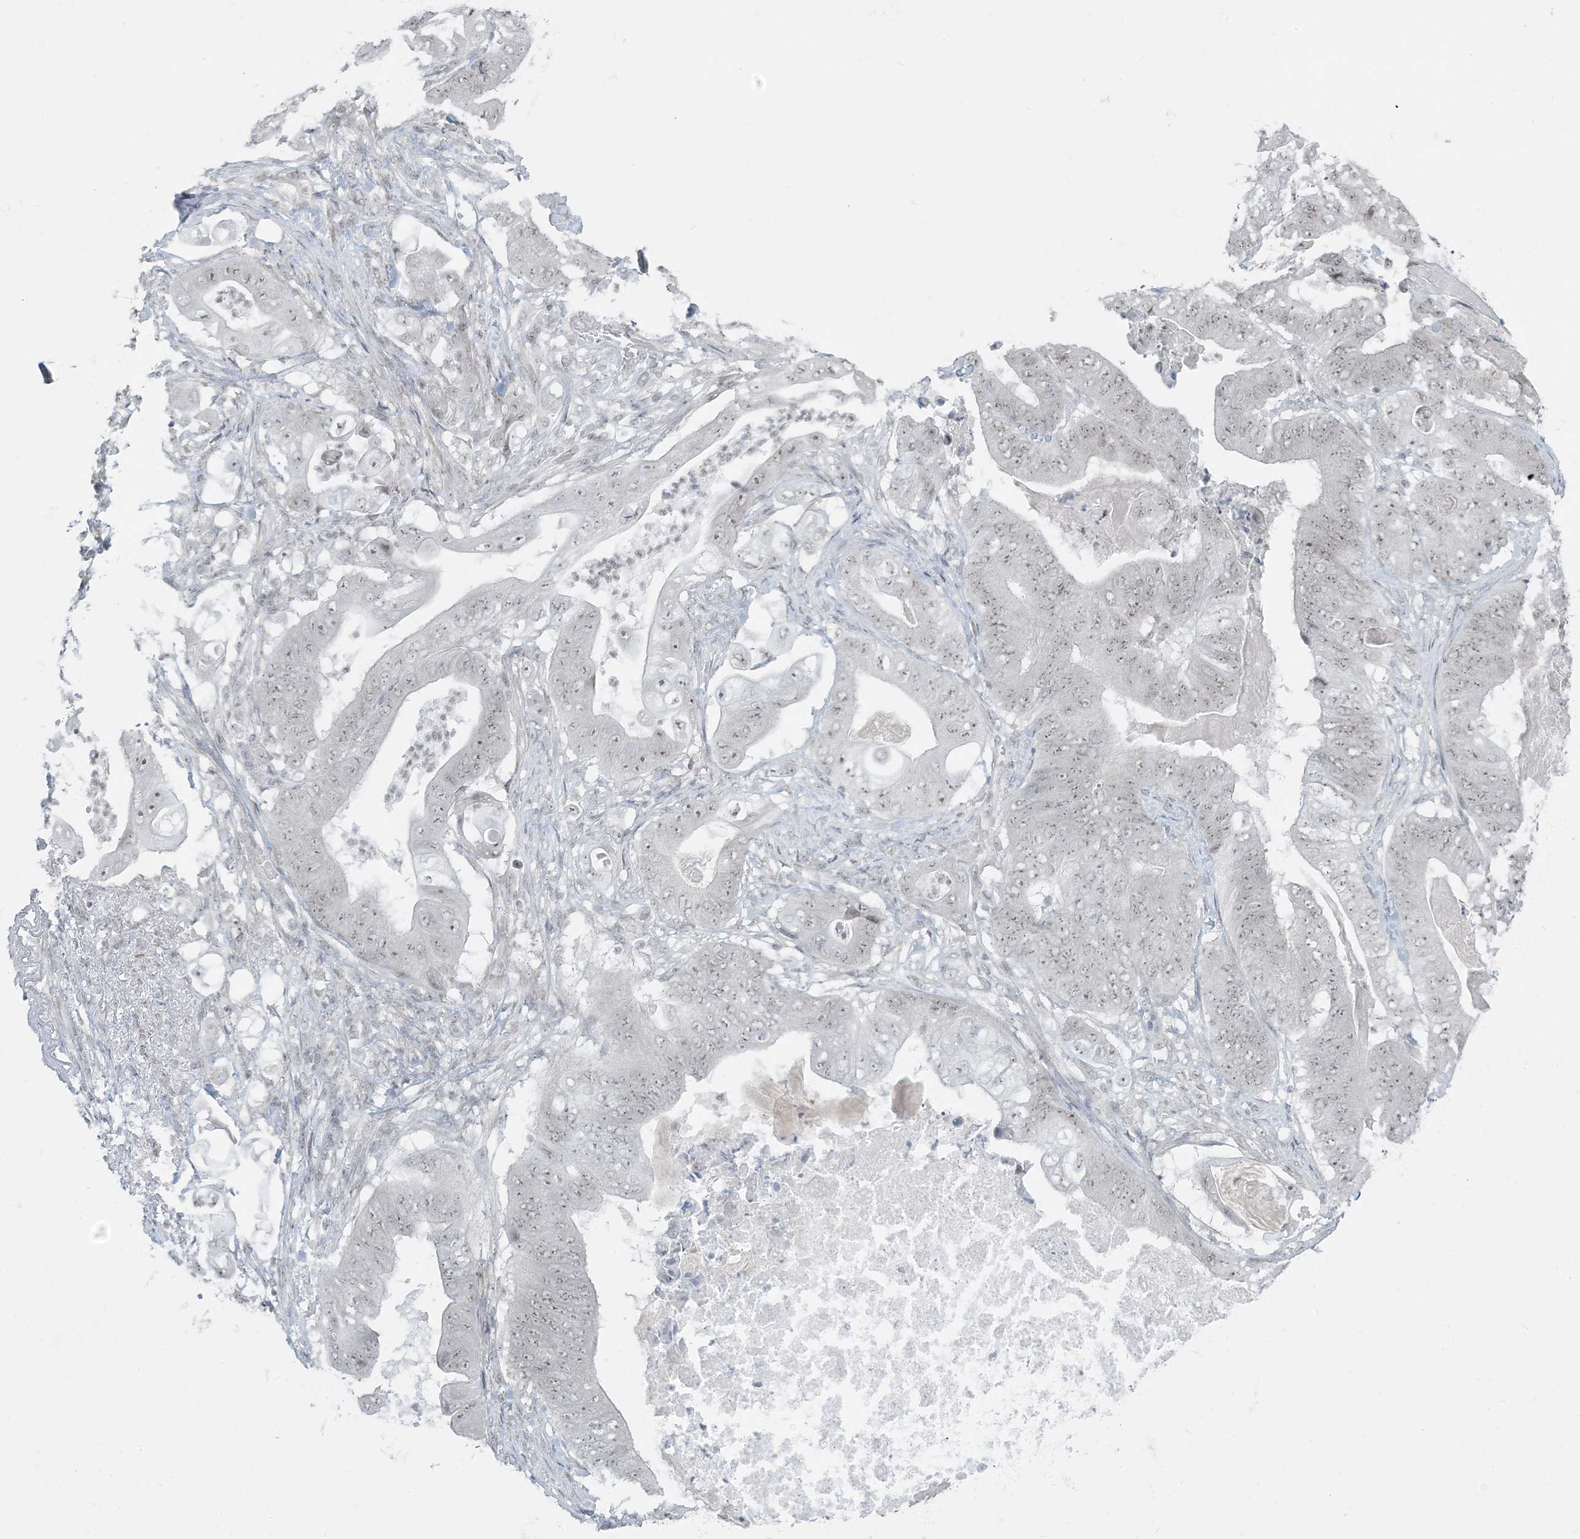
{"staining": {"intensity": "weak", "quantity": "<25%", "location": "nuclear"}, "tissue": "stomach cancer", "cell_type": "Tumor cells", "image_type": "cancer", "snomed": [{"axis": "morphology", "description": "Adenocarcinoma, NOS"}, {"axis": "topography", "description": "Stomach"}], "caption": "A micrograph of stomach adenocarcinoma stained for a protein shows no brown staining in tumor cells. (DAB immunohistochemistry (IHC) with hematoxylin counter stain).", "gene": "ZNF787", "patient": {"sex": "female", "age": 73}}